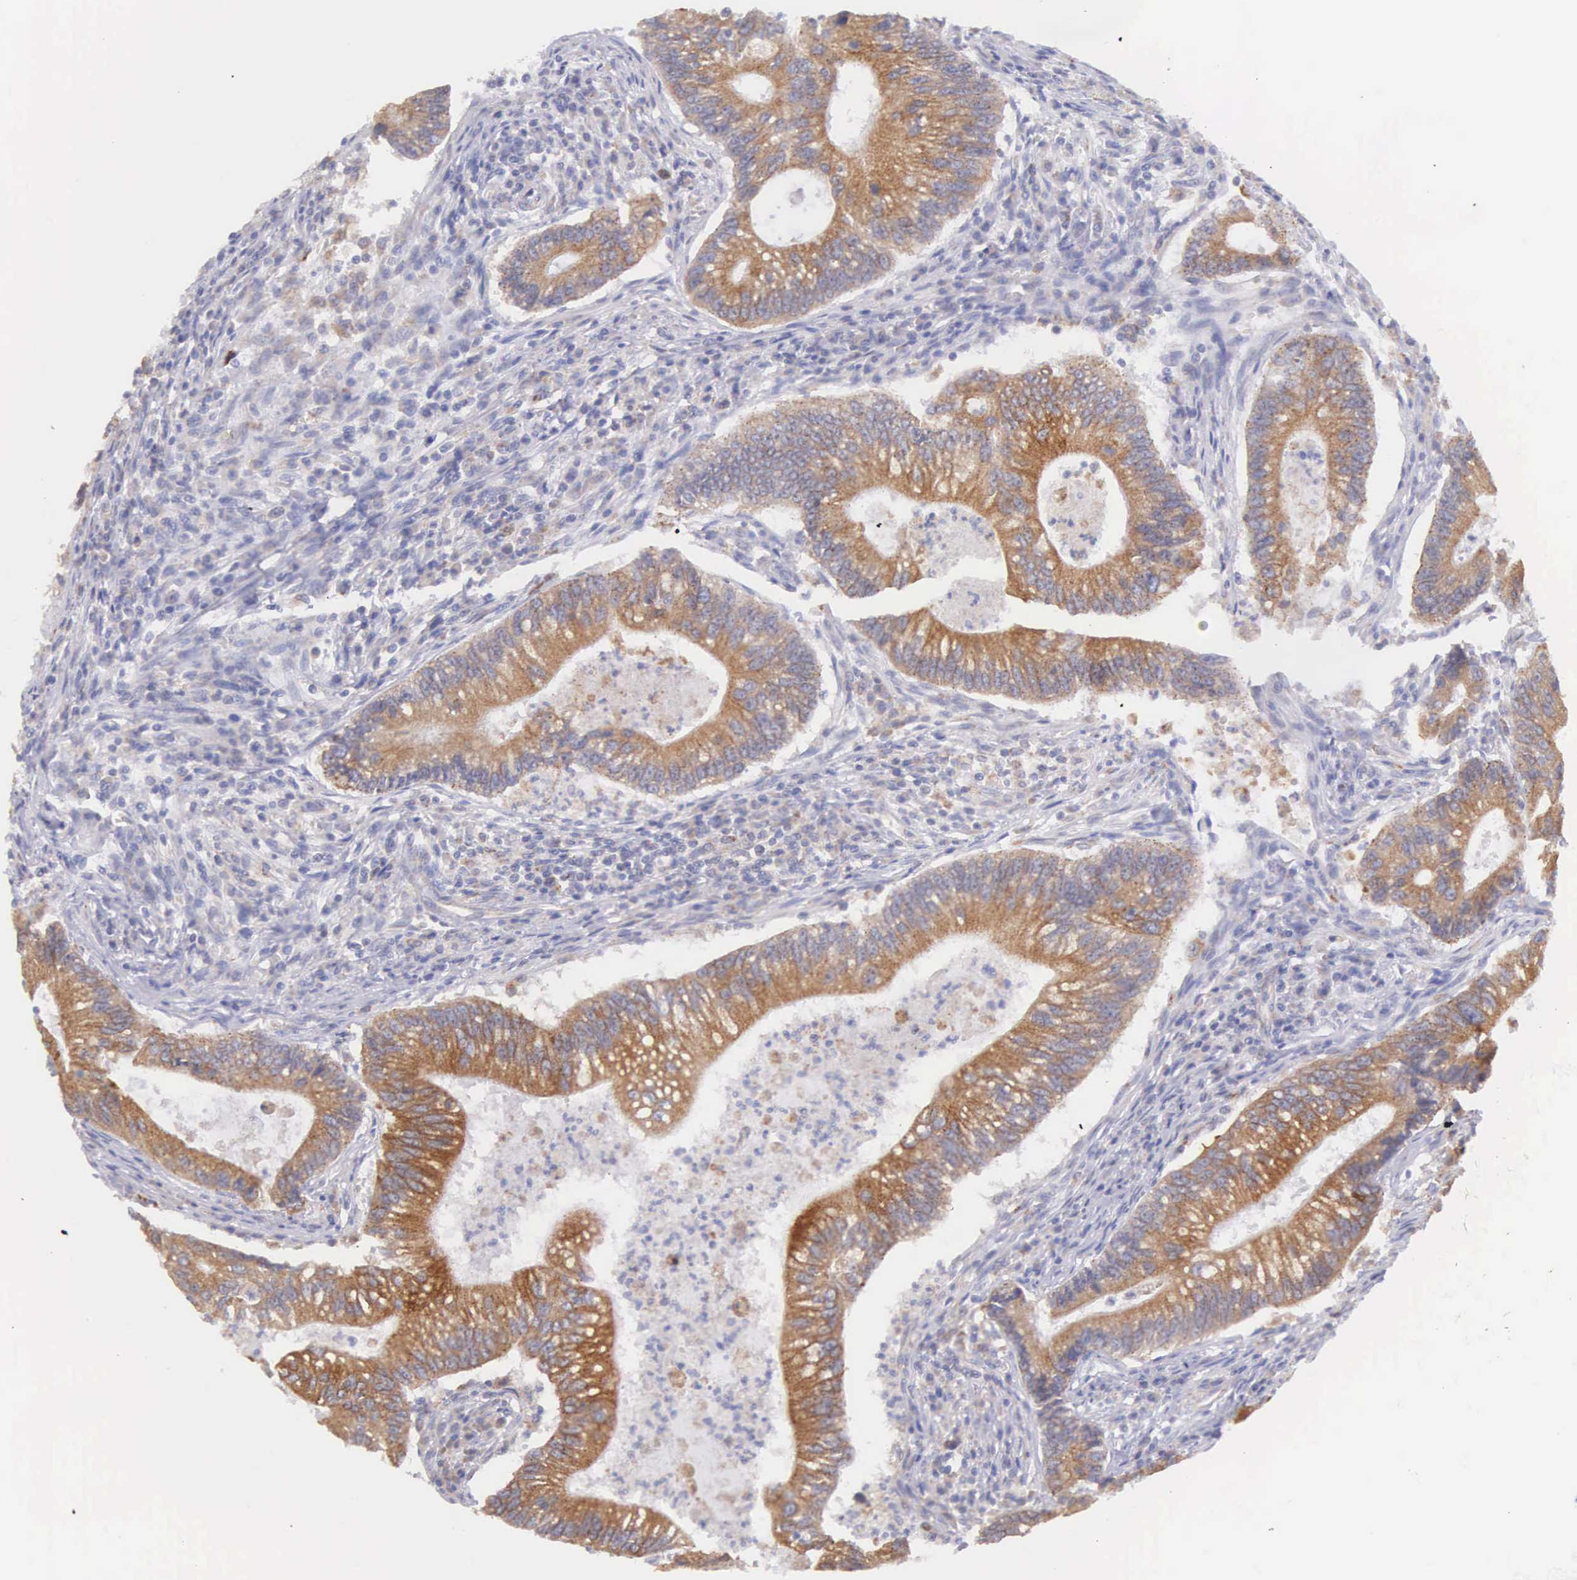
{"staining": {"intensity": "moderate", "quantity": ">75%", "location": "cytoplasmic/membranous"}, "tissue": "colorectal cancer", "cell_type": "Tumor cells", "image_type": "cancer", "snomed": [{"axis": "morphology", "description": "Adenocarcinoma, NOS"}, {"axis": "topography", "description": "Rectum"}], "caption": "This image demonstrates IHC staining of human colorectal cancer (adenocarcinoma), with medium moderate cytoplasmic/membranous positivity in about >75% of tumor cells.", "gene": "NSDHL", "patient": {"sex": "female", "age": 81}}